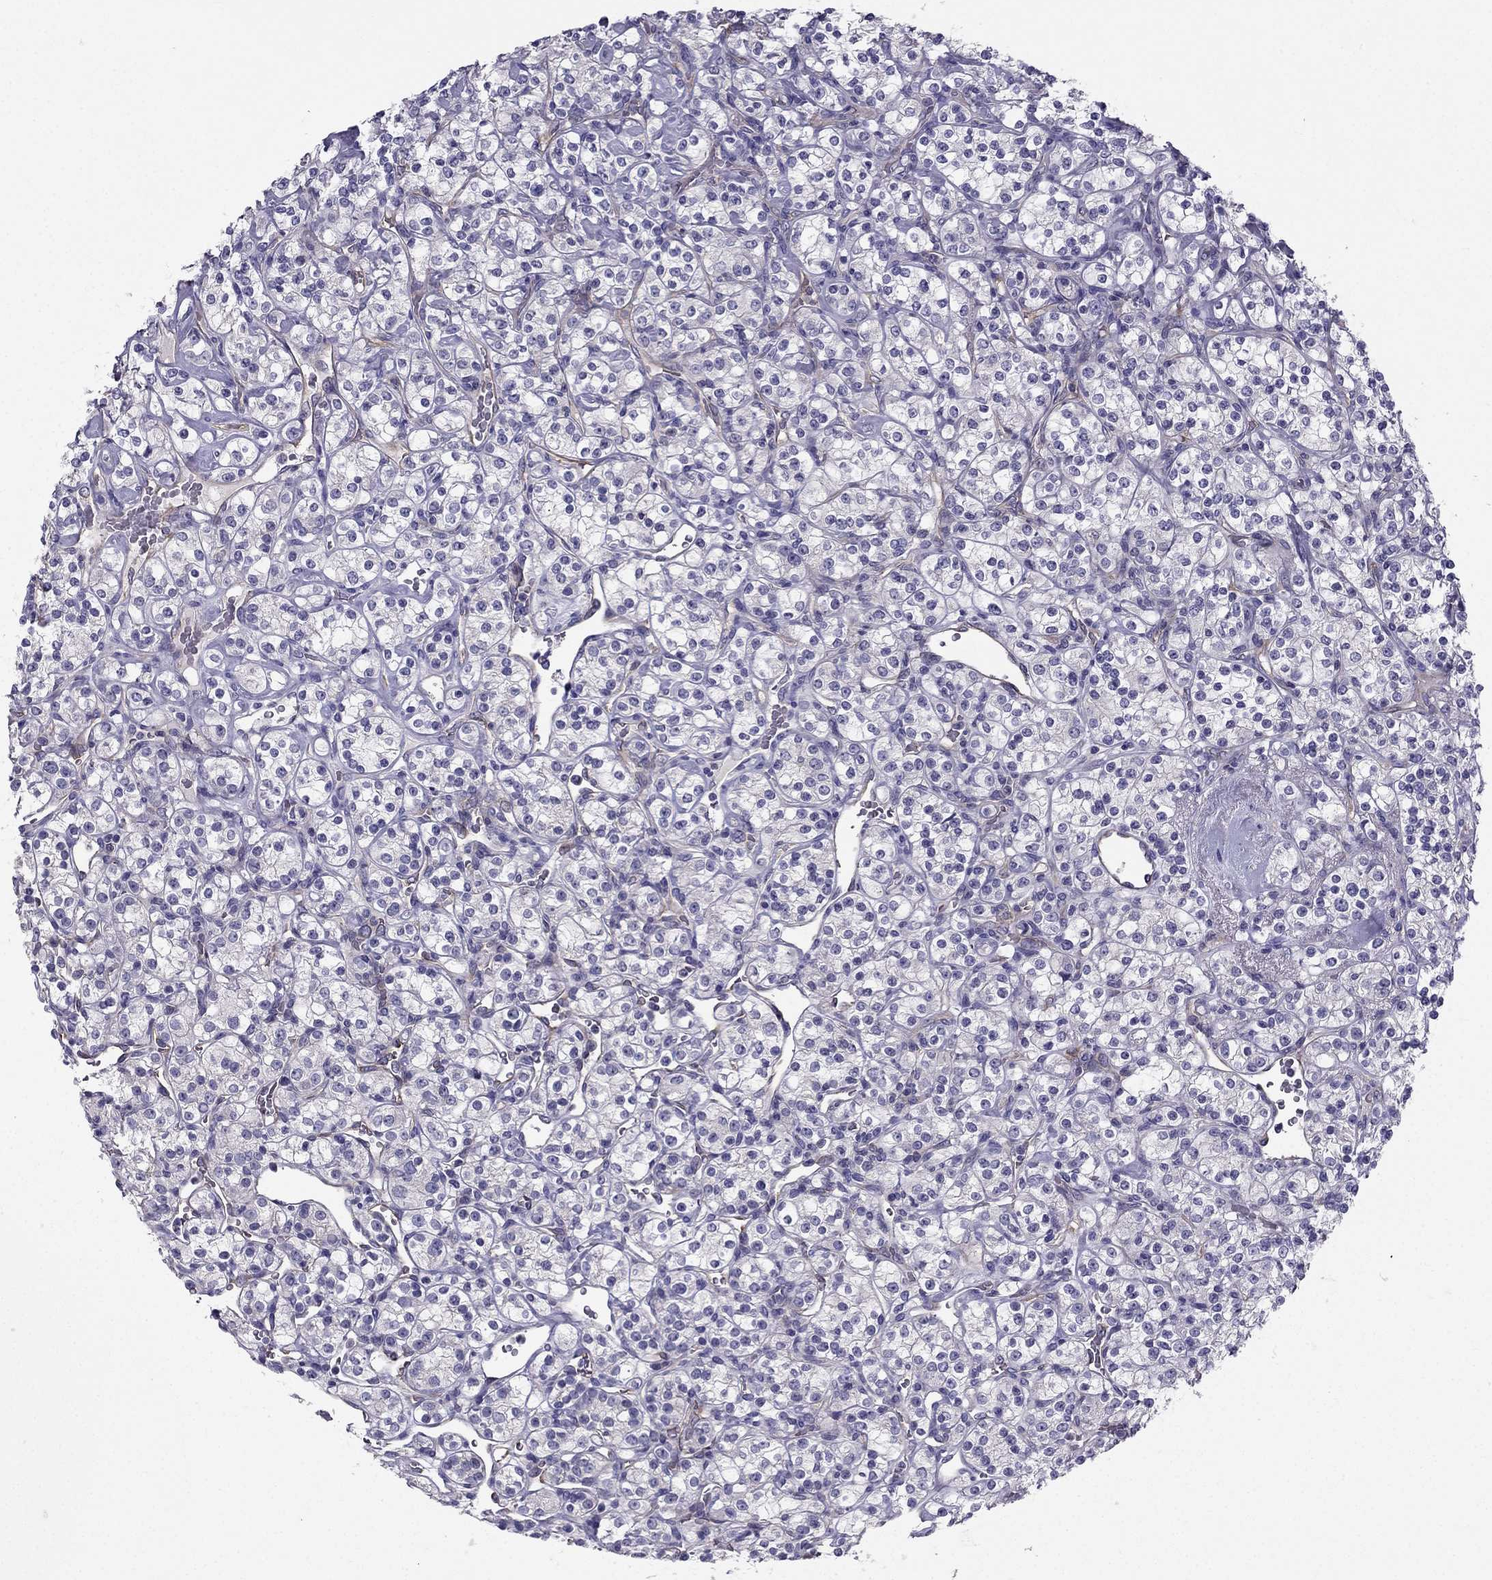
{"staining": {"intensity": "negative", "quantity": "none", "location": "none"}, "tissue": "renal cancer", "cell_type": "Tumor cells", "image_type": "cancer", "snomed": [{"axis": "morphology", "description": "Adenocarcinoma, NOS"}, {"axis": "topography", "description": "Kidney"}], "caption": "Protein analysis of renal adenocarcinoma demonstrates no significant expression in tumor cells. (Brightfield microscopy of DAB IHC at high magnification).", "gene": "SYT5", "patient": {"sex": "male", "age": 77}}